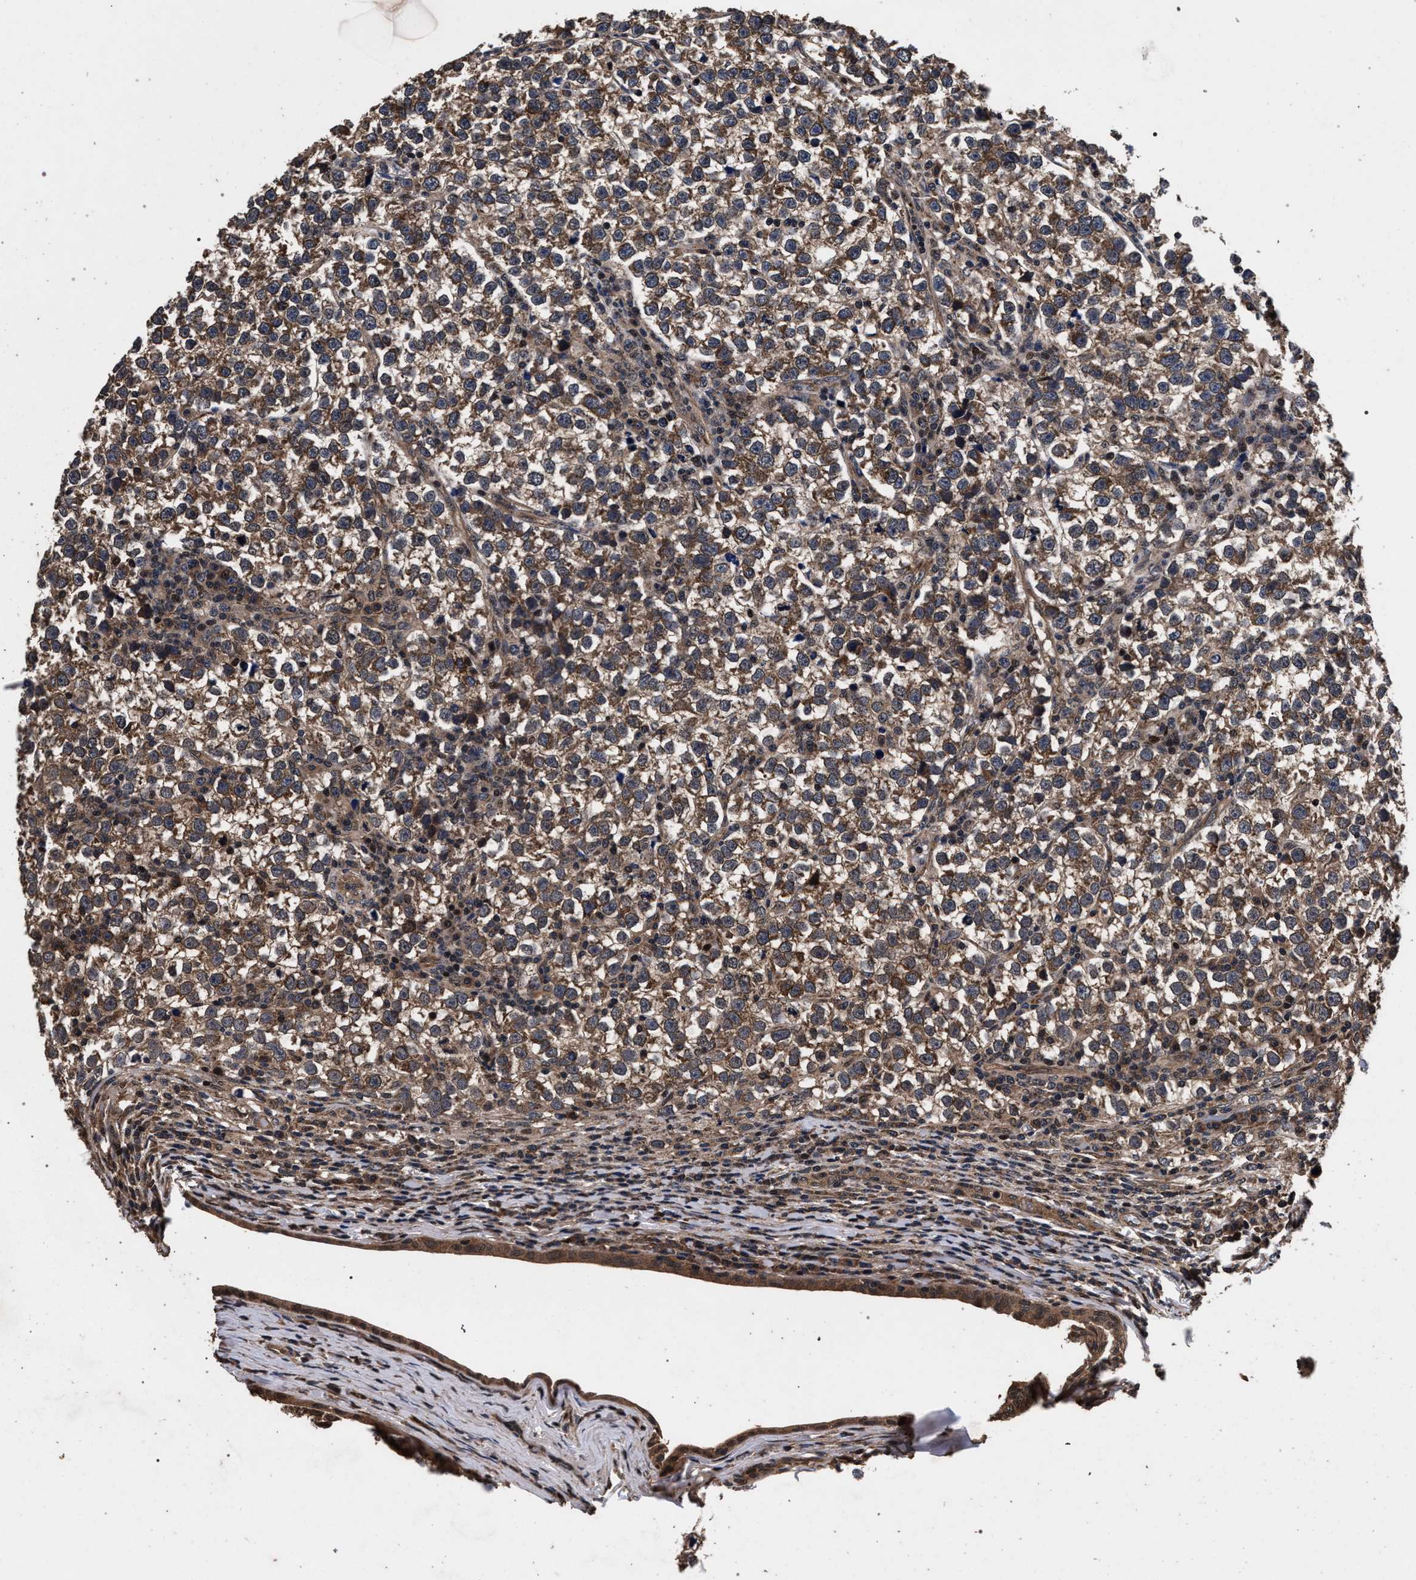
{"staining": {"intensity": "moderate", "quantity": ">75%", "location": "cytoplasmic/membranous"}, "tissue": "testis cancer", "cell_type": "Tumor cells", "image_type": "cancer", "snomed": [{"axis": "morphology", "description": "Normal tissue, NOS"}, {"axis": "morphology", "description": "Seminoma, NOS"}, {"axis": "topography", "description": "Testis"}], "caption": "This is a micrograph of IHC staining of testis cancer, which shows moderate staining in the cytoplasmic/membranous of tumor cells.", "gene": "ACOX1", "patient": {"sex": "male", "age": 43}}